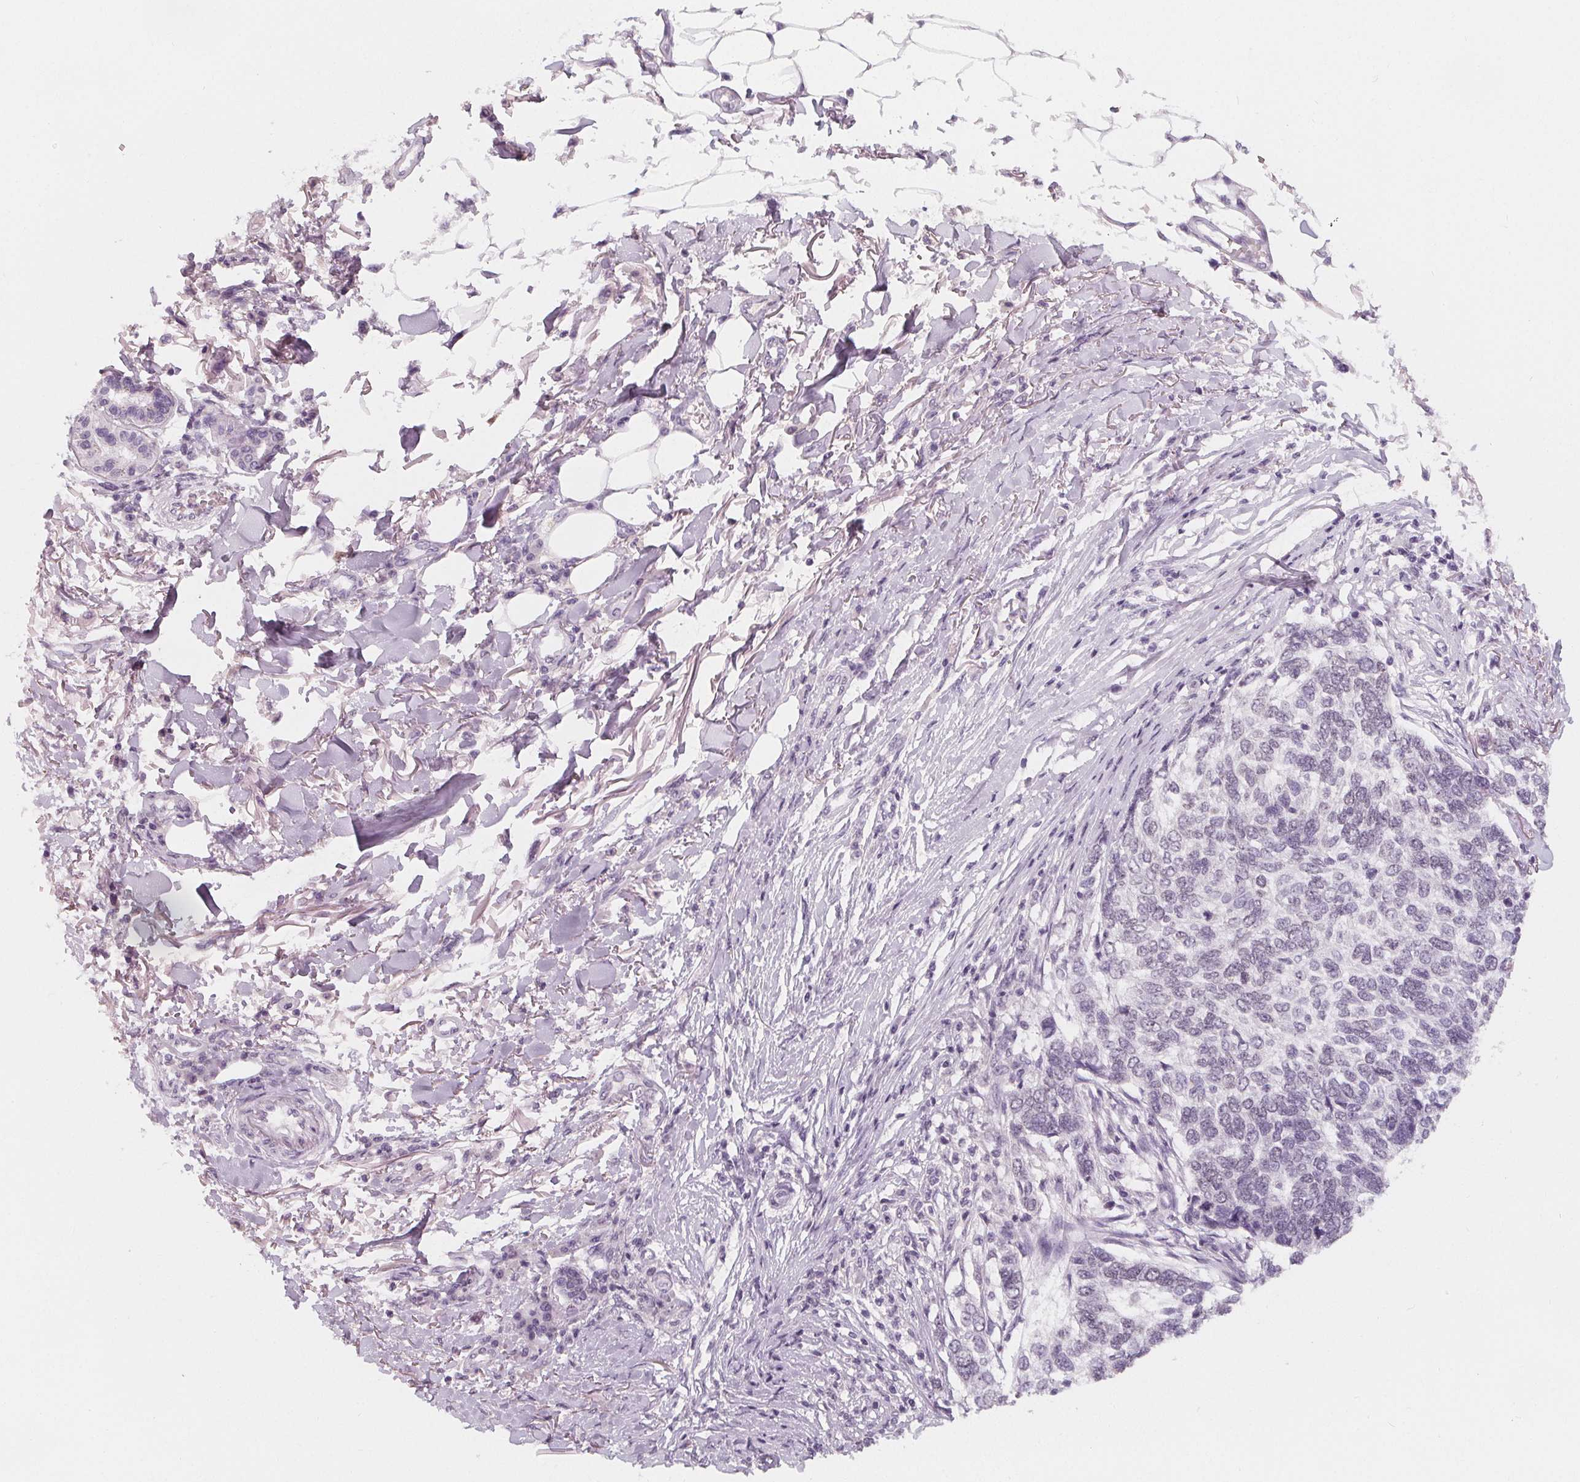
{"staining": {"intensity": "negative", "quantity": "none", "location": "none"}, "tissue": "skin cancer", "cell_type": "Tumor cells", "image_type": "cancer", "snomed": [{"axis": "morphology", "description": "Basal cell carcinoma"}, {"axis": "topography", "description": "Skin"}], "caption": "A photomicrograph of human skin cancer (basal cell carcinoma) is negative for staining in tumor cells. (Brightfield microscopy of DAB (3,3'-diaminobenzidine) immunohistochemistry (IHC) at high magnification).", "gene": "DBX2", "patient": {"sex": "female", "age": 65}}